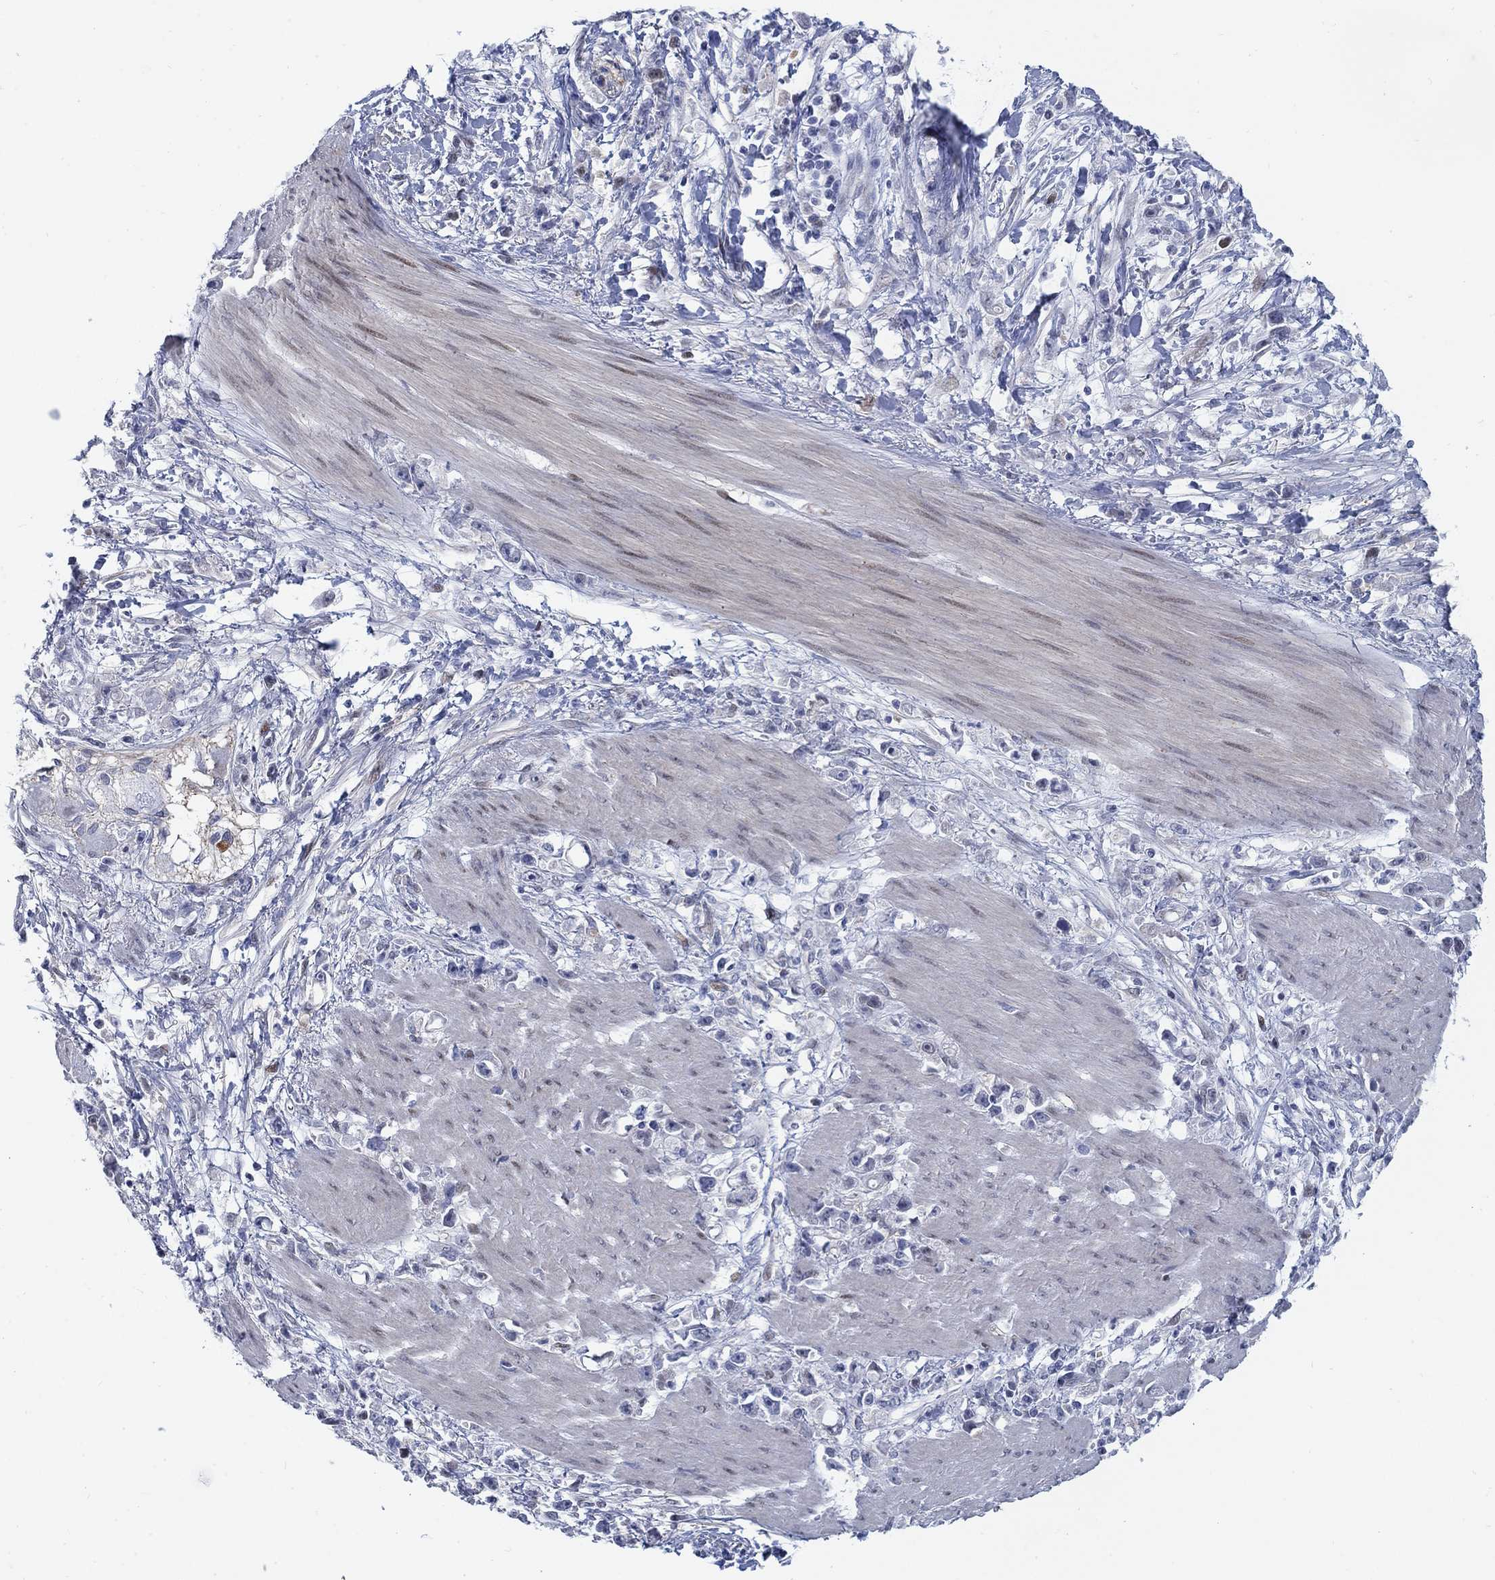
{"staining": {"intensity": "negative", "quantity": "none", "location": "none"}, "tissue": "stomach cancer", "cell_type": "Tumor cells", "image_type": "cancer", "snomed": [{"axis": "morphology", "description": "Adenocarcinoma, NOS"}, {"axis": "topography", "description": "Stomach"}], "caption": "Tumor cells show no significant staining in stomach adenocarcinoma.", "gene": "MYO3A", "patient": {"sex": "female", "age": 59}}